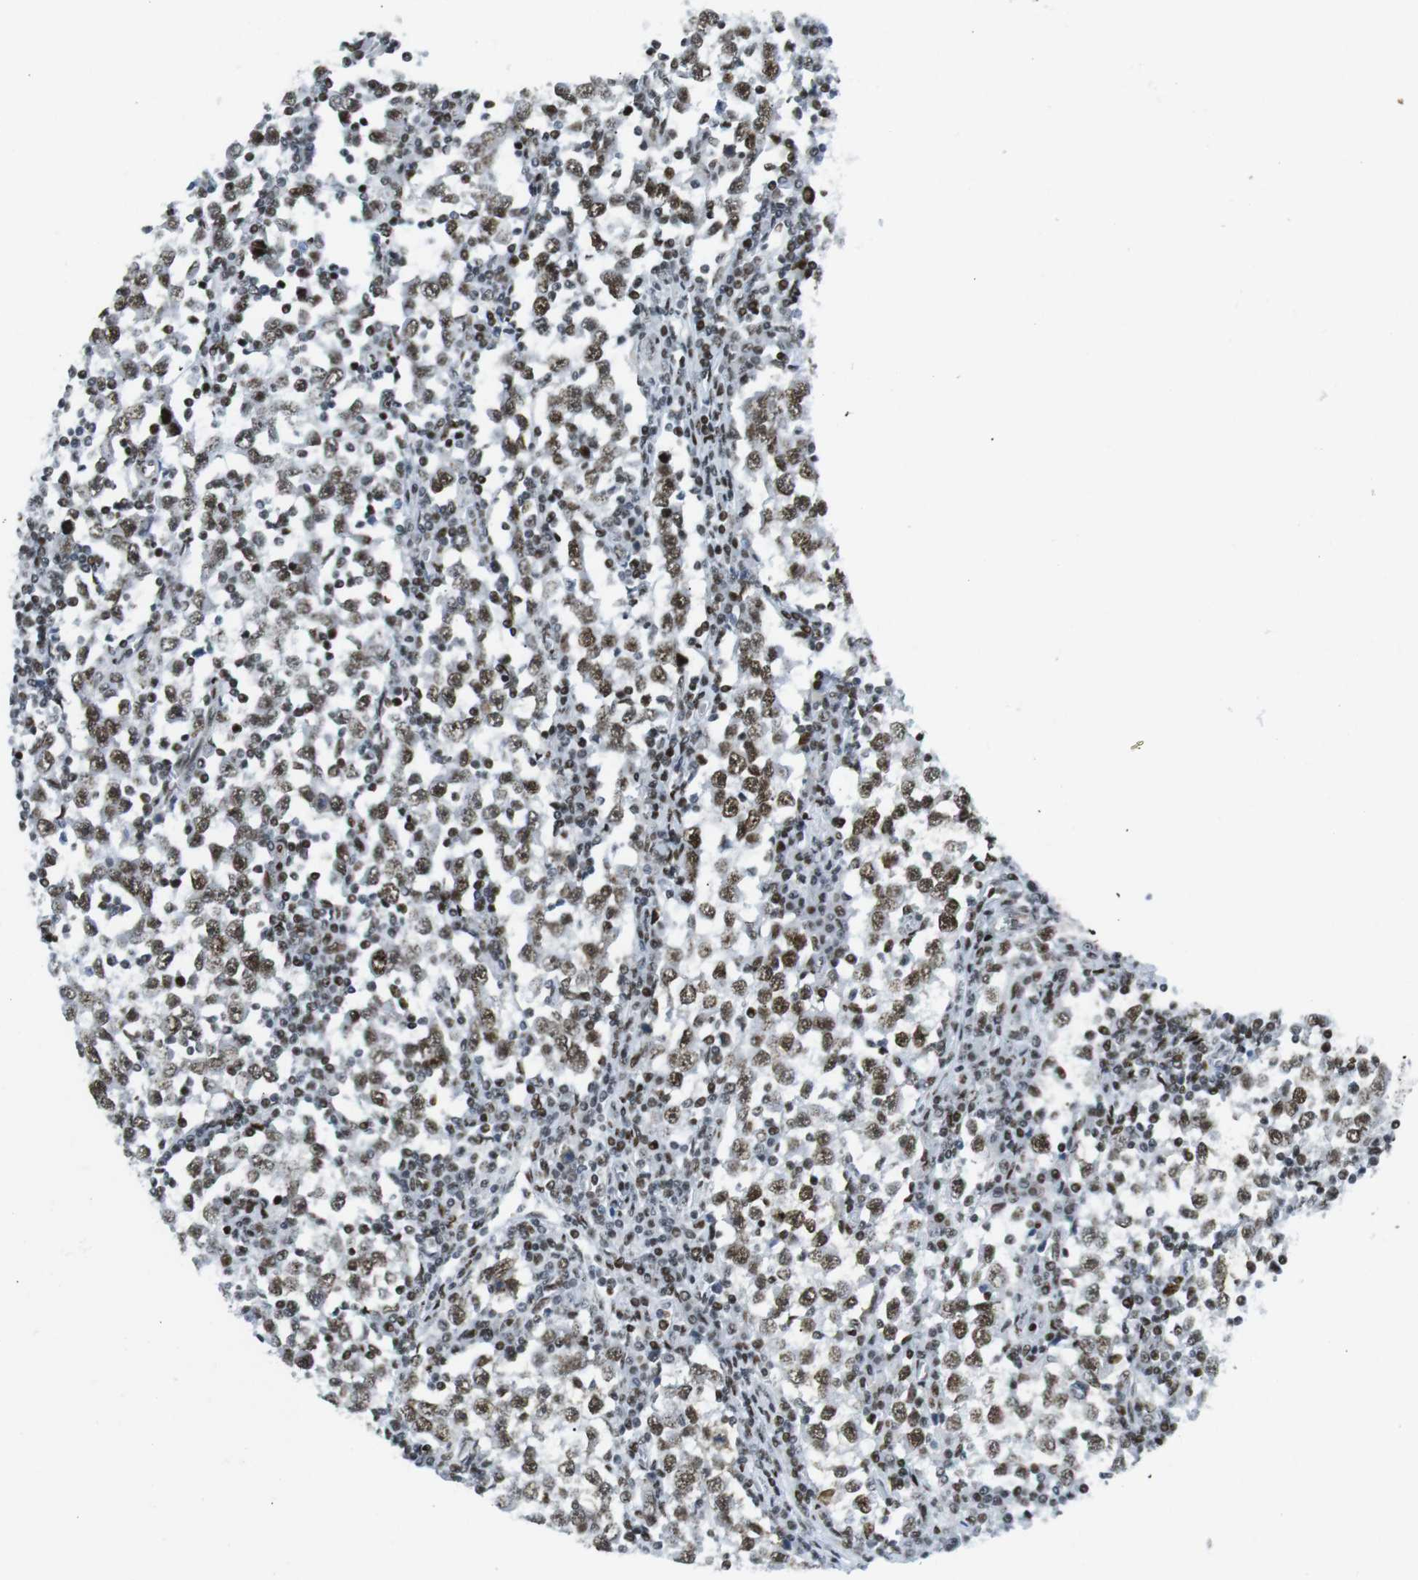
{"staining": {"intensity": "moderate", "quantity": ">75%", "location": "nuclear"}, "tissue": "testis cancer", "cell_type": "Tumor cells", "image_type": "cancer", "snomed": [{"axis": "morphology", "description": "Seminoma, NOS"}, {"axis": "topography", "description": "Testis"}], "caption": "A micrograph of testis cancer (seminoma) stained for a protein exhibits moderate nuclear brown staining in tumor cells.", "gene": "ARID1A", "patient": {"sex": "male", "age": 65}}